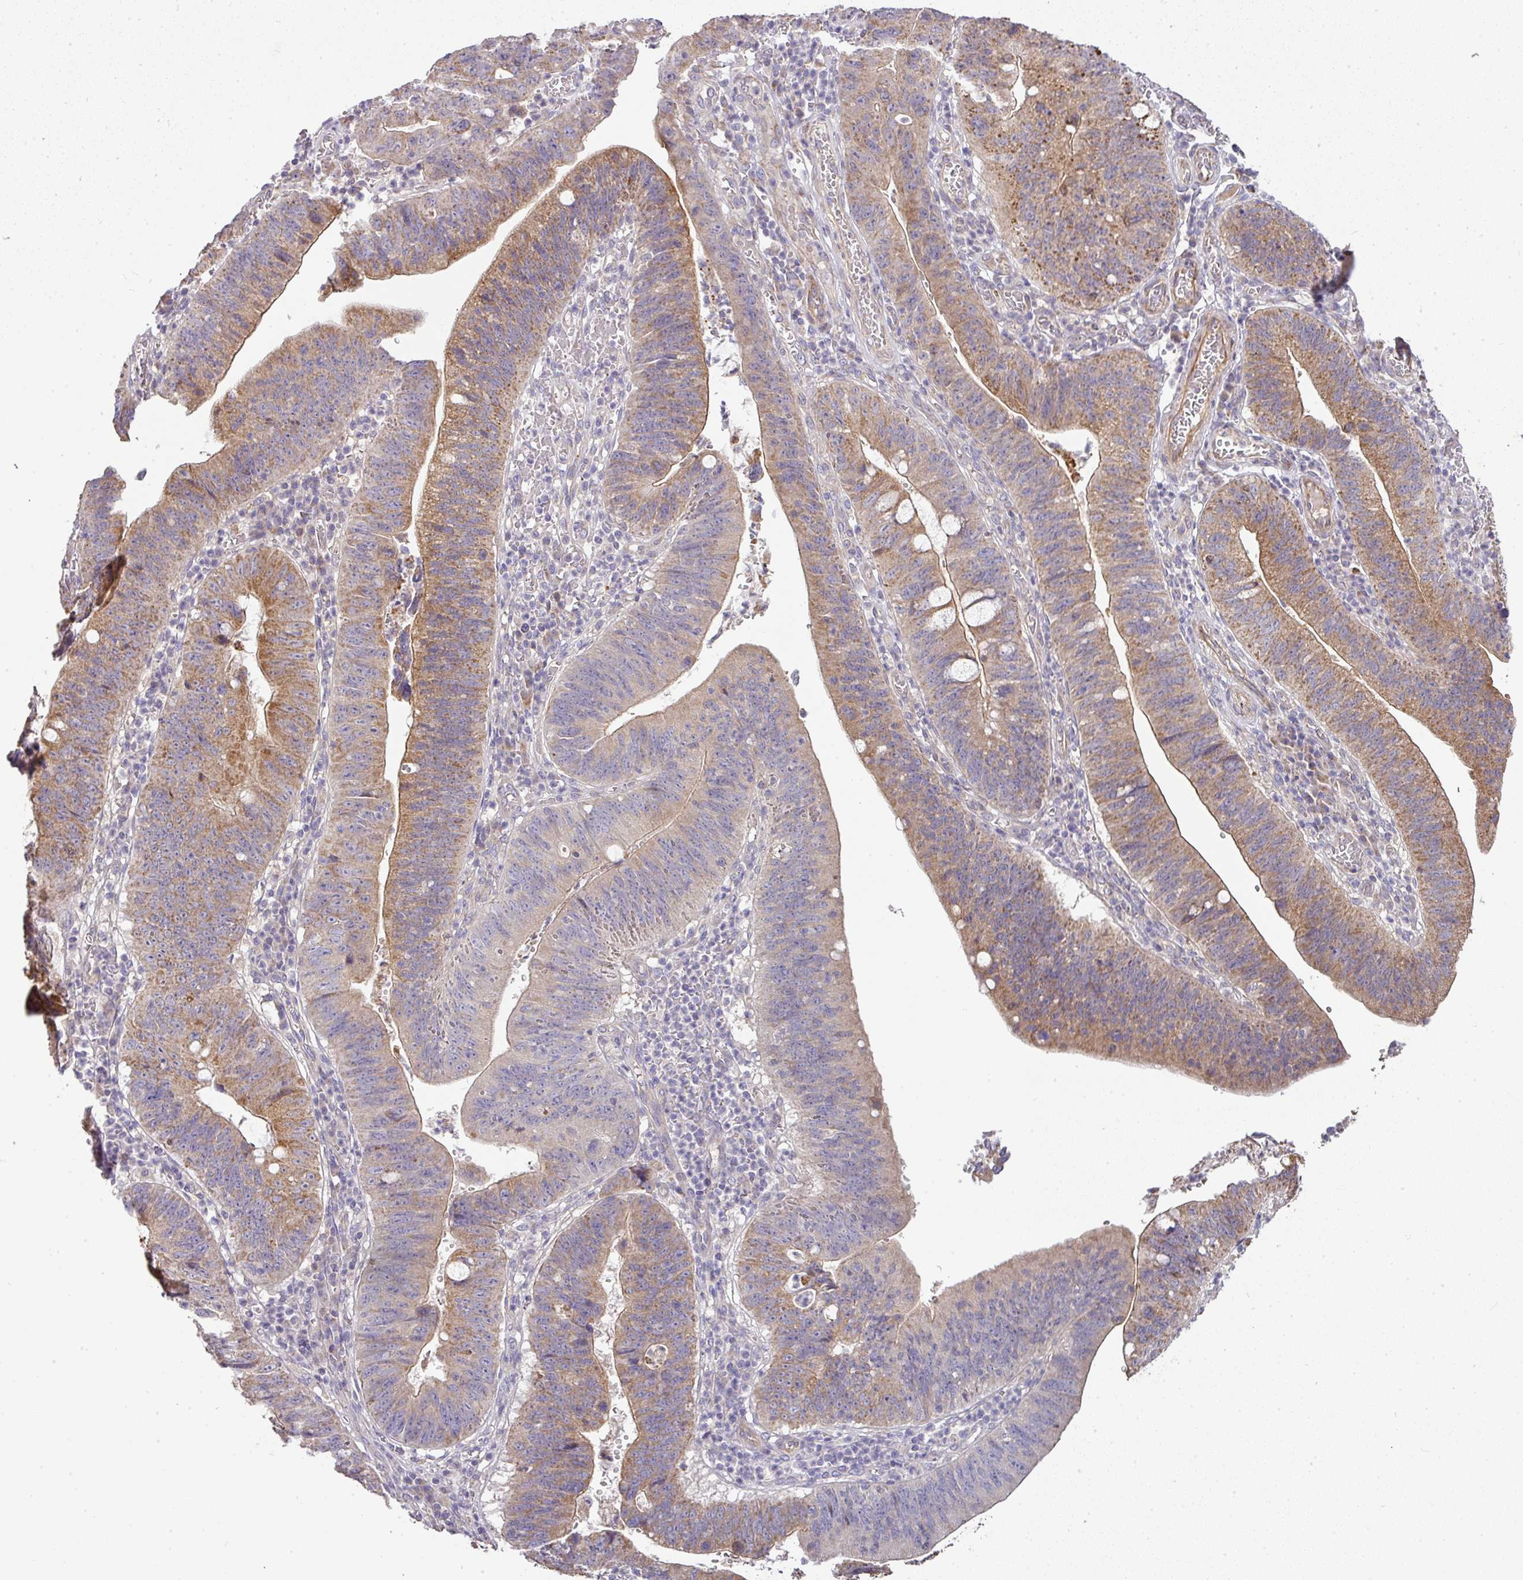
{"staining": {"intensity": "moderate", "quantity": ">75%", "location": "cytoplasmic/membranous"}, "tissue": "stomach cancer", "cell_type": "Tumor cells", "image_type": "cancer", "snomed": [{"axis": "morphology", "description": "Adenocarcinoma, NOS"}, {"axis": "topography", "description": "Stomach"}], "caption": "High-power microscopy captured an immunohistochemistry histopathology image of stomach adenocarcinoma, revealing moderate cytoplasmic/membranous positivity in about >75% of tumor cells. The protein is shown in brown color, while the nuclei are stained blue.", "gene": "STK35", "patient": {"sex": "male", "age": 59}}